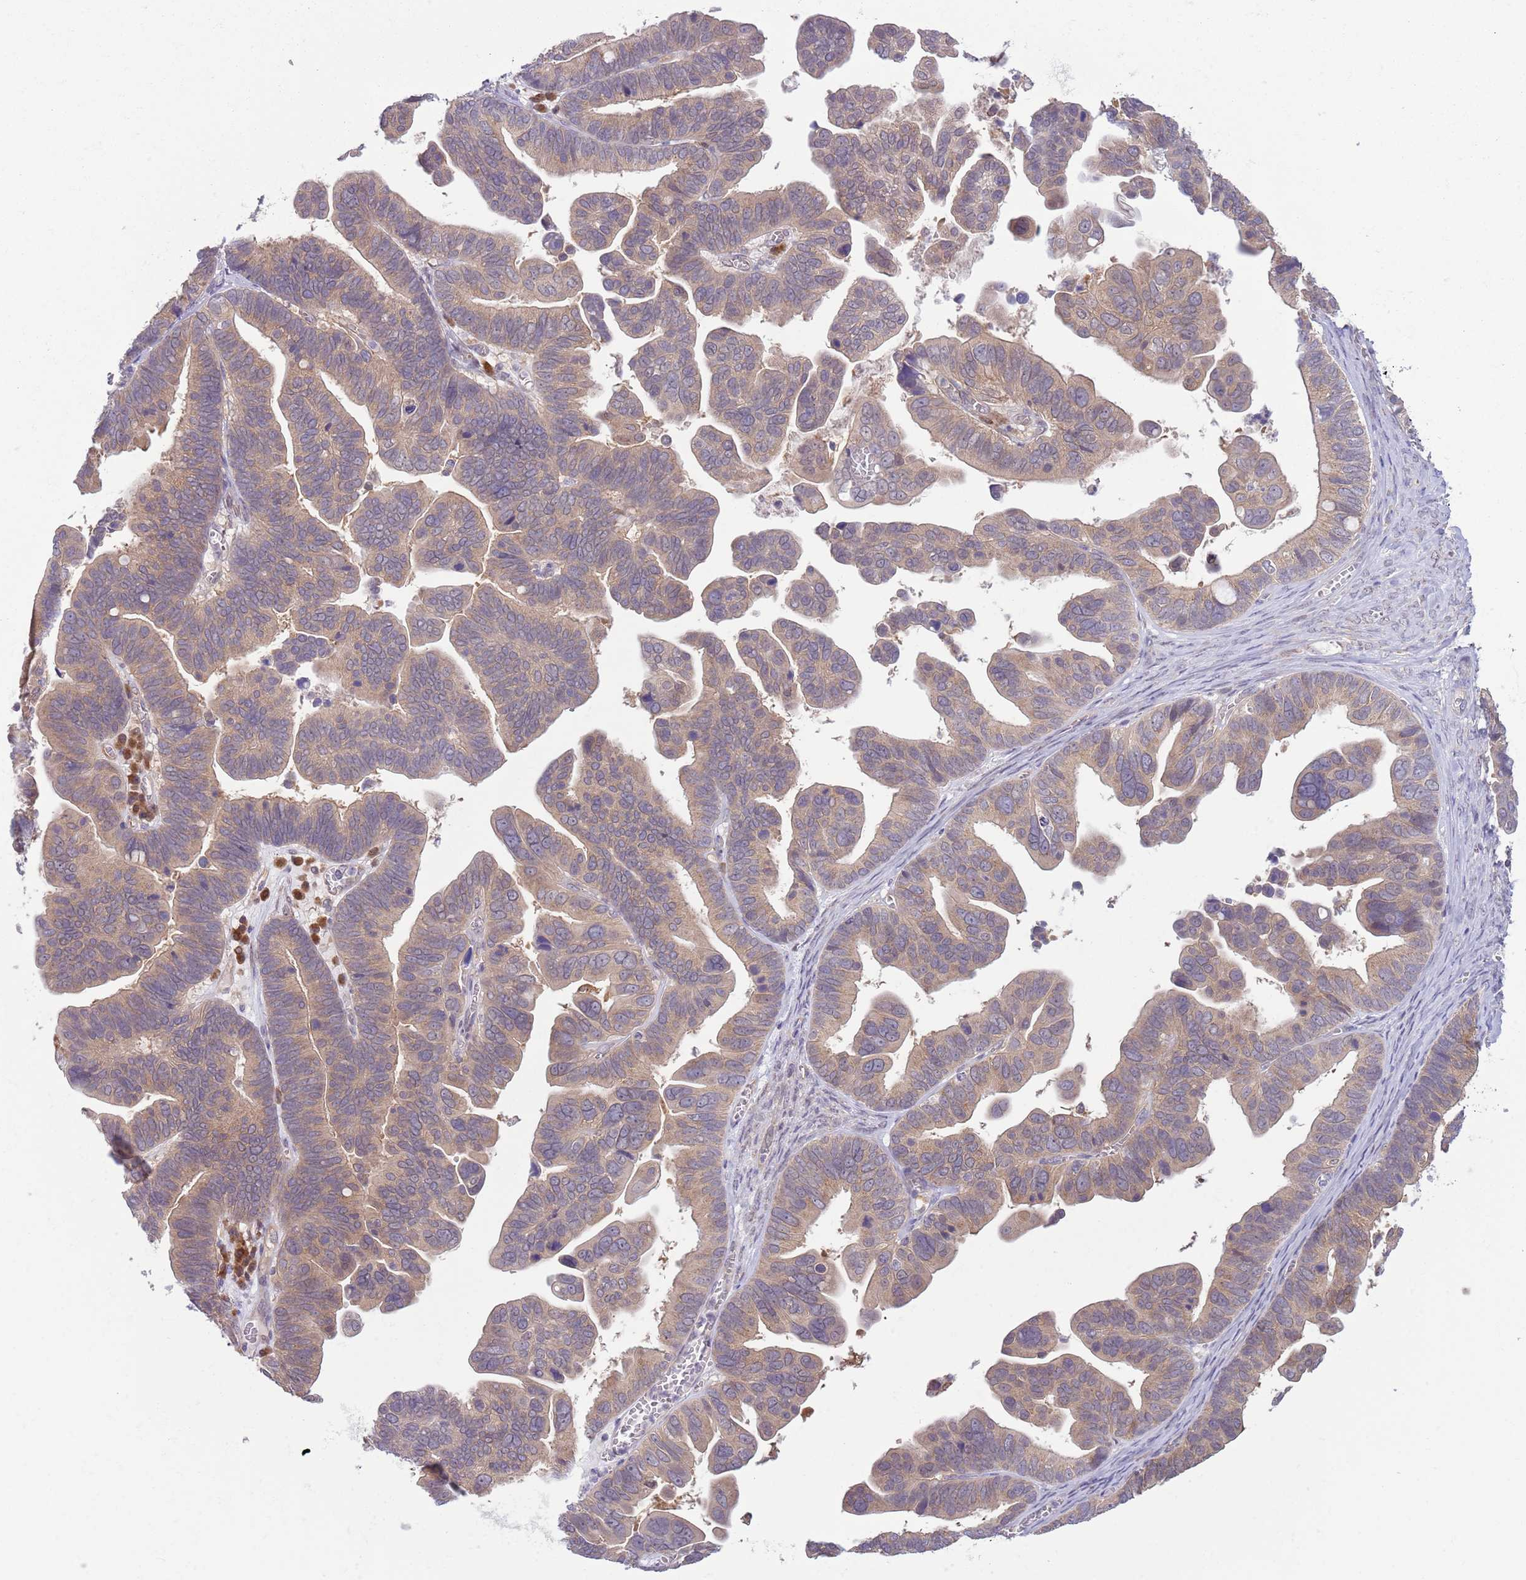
{"staining": {"intensity": "weak", "quantity": ">75%", "location": "cytoplasmic/membranous"}, "tissue": "ovarian cancer", "cell_type": "Tumor cells", "image_type": "cancer", "snomed": [{"axis": "morphology", "description": "Cystadenocarcinoma, serous, NOS"}, {"axis": "topography", "description": "Ovary"}], "caption": "Immunohistochemistry image of serous cystadenocarcinoma (ovarian) stained for a protein (brown), which displays low levels of weak cytoplasmic/membranous positivity in about >75% of tumor cells.", "gene": "COPE", "patient": {"sex": "female", "age": 56}}